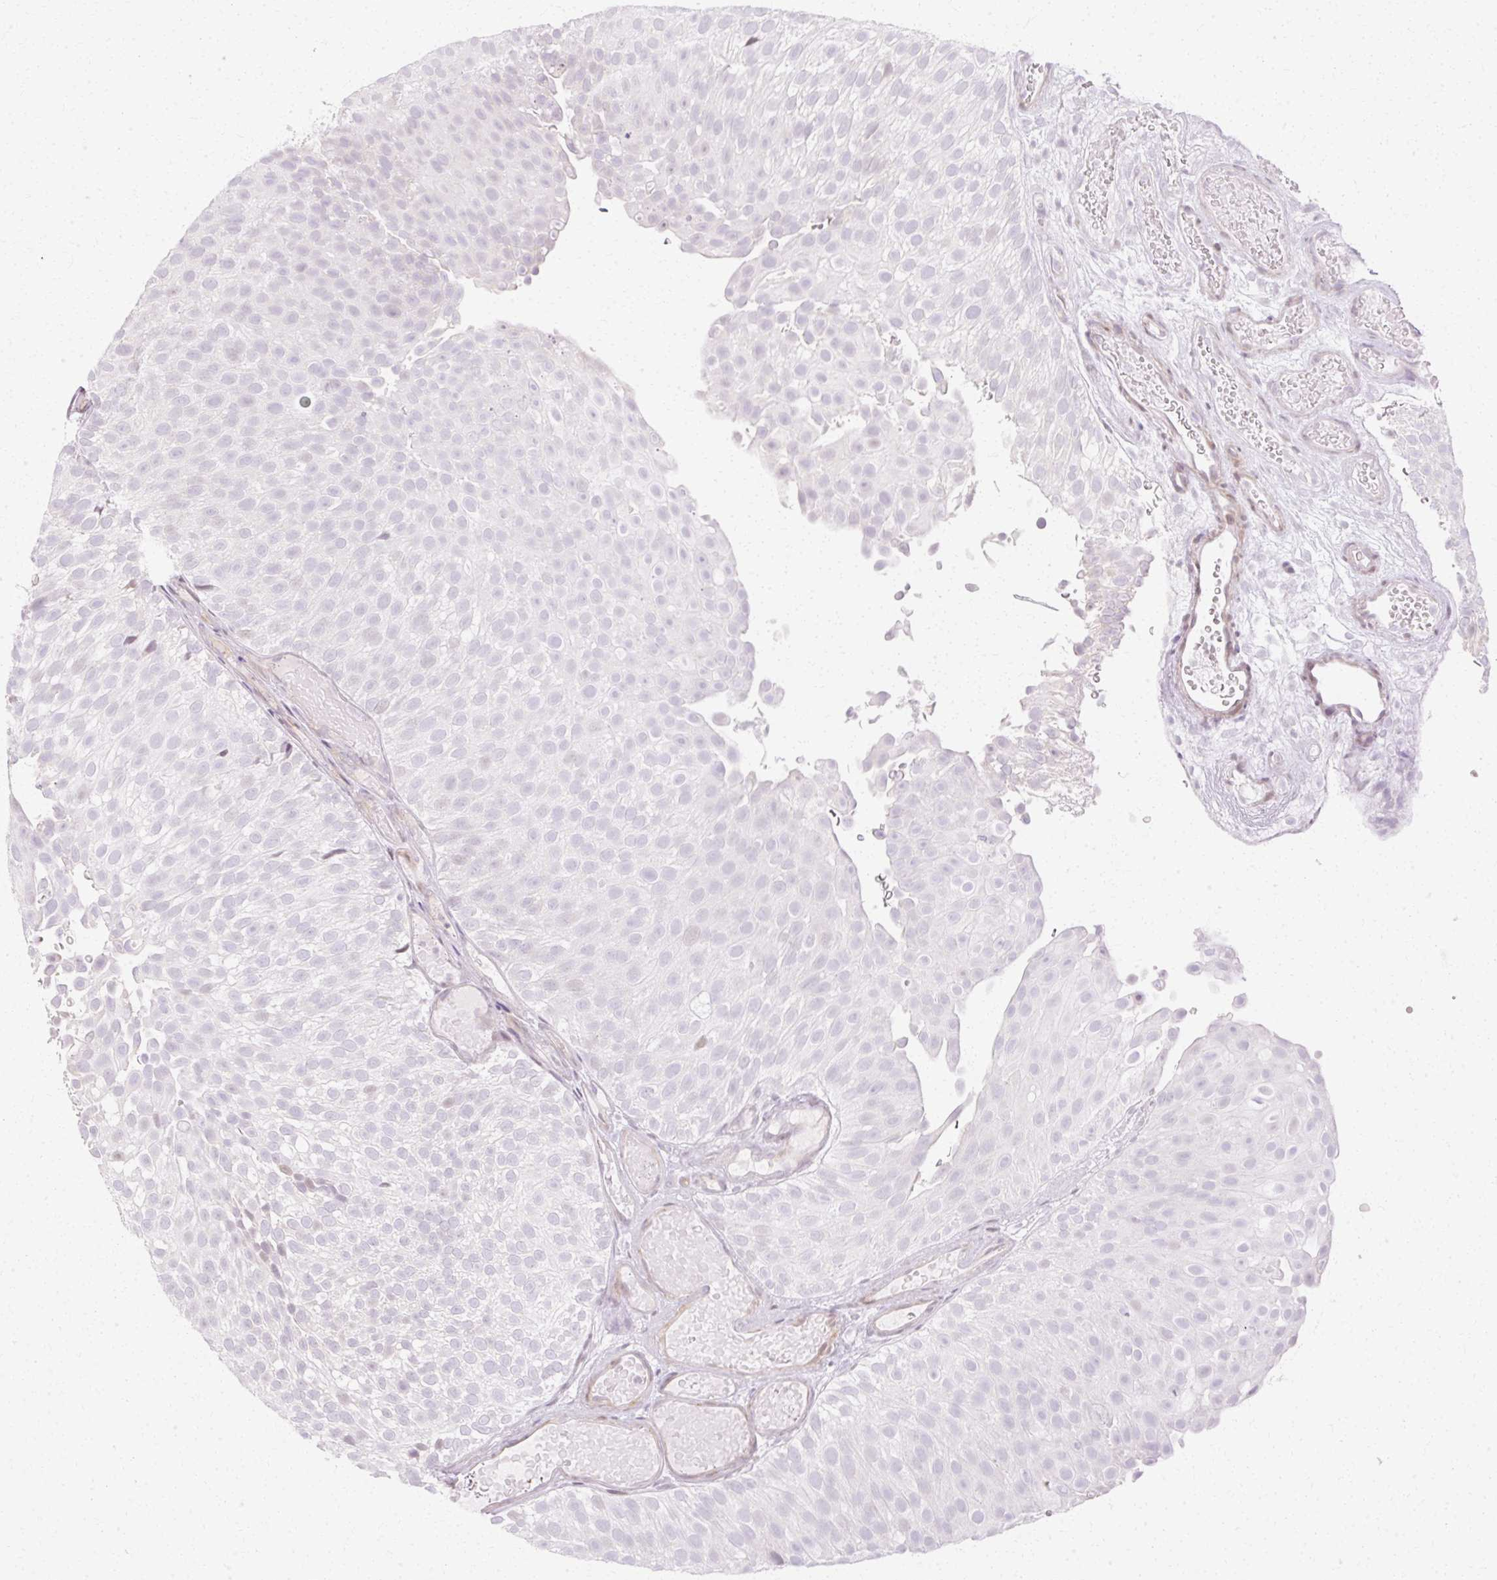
{"staining": {"intensity": "negative", "quantity": "none", "location": "none"}, "tissue": "urothelial cancer", "cell_type": "Tumor cells", "image_type": "cancer", "snomed": [{"axis": "morphology", "description": "Urothelial carcinoma, Low grade"}, {"axis": "topography", "description": "Urinary bladder"}], "caption": "This is an immunohistochemistry (IHC) photomicrograph of human low-grade urothelial carcinoma. There is no staining in tumor cells.", "gene": "C3orf49", "patient": {"sex": "male", "age": 78}}